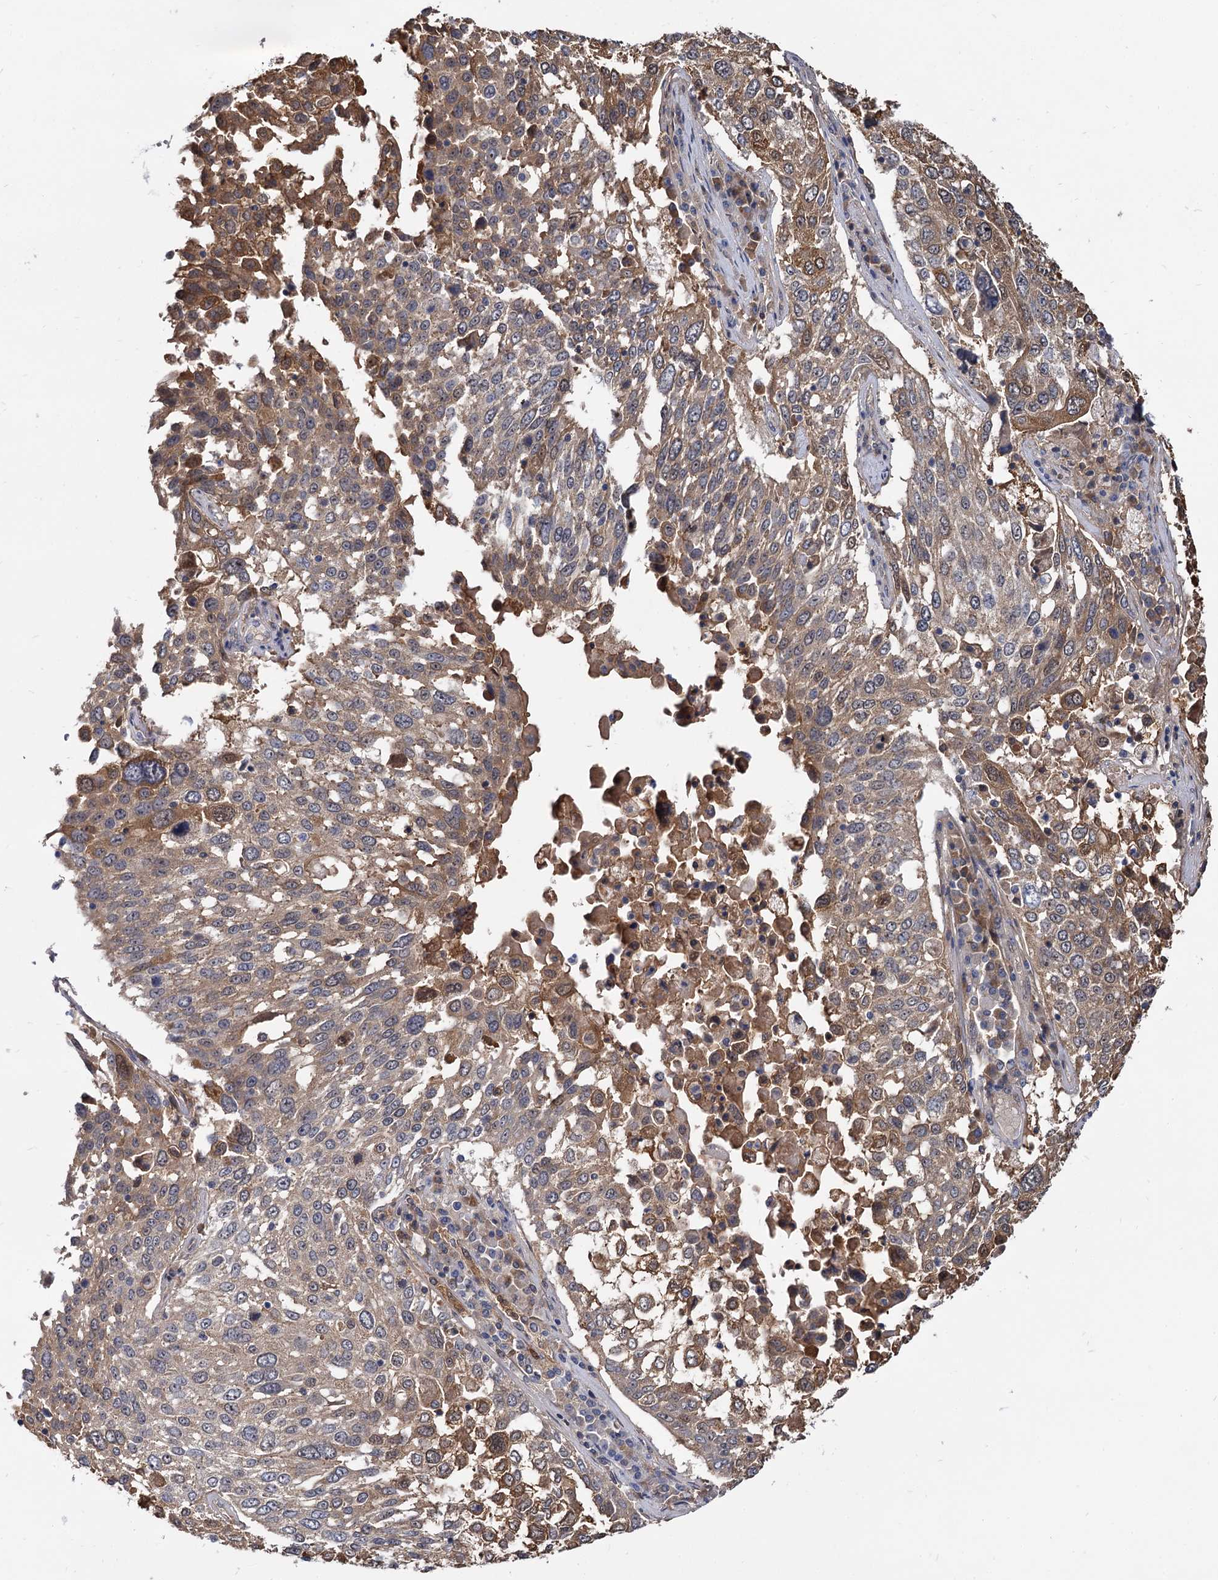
{"staining": {"intensity": "moderate", "quantity": "25%-75%", "location": "cytoplasmic/membranous"}, "tissue": "lung cancer", "cell_type": "Tumor cells", "image_type": "cancer", "snomed": [{"axis": "morphology", "description": "Squamous cell carcinoma, NOS"}, {"axis": "topography", "description": "Lung"}], "caption": "Lung cancer (squamous cell carcinoma) stained with a brown dye reveals moderate cytoplasmic/membranous positive expression in approximately 25%-75% of tumor cells.", "gene": "SNX15", "patient": {"sex": "male", "age": 65}}